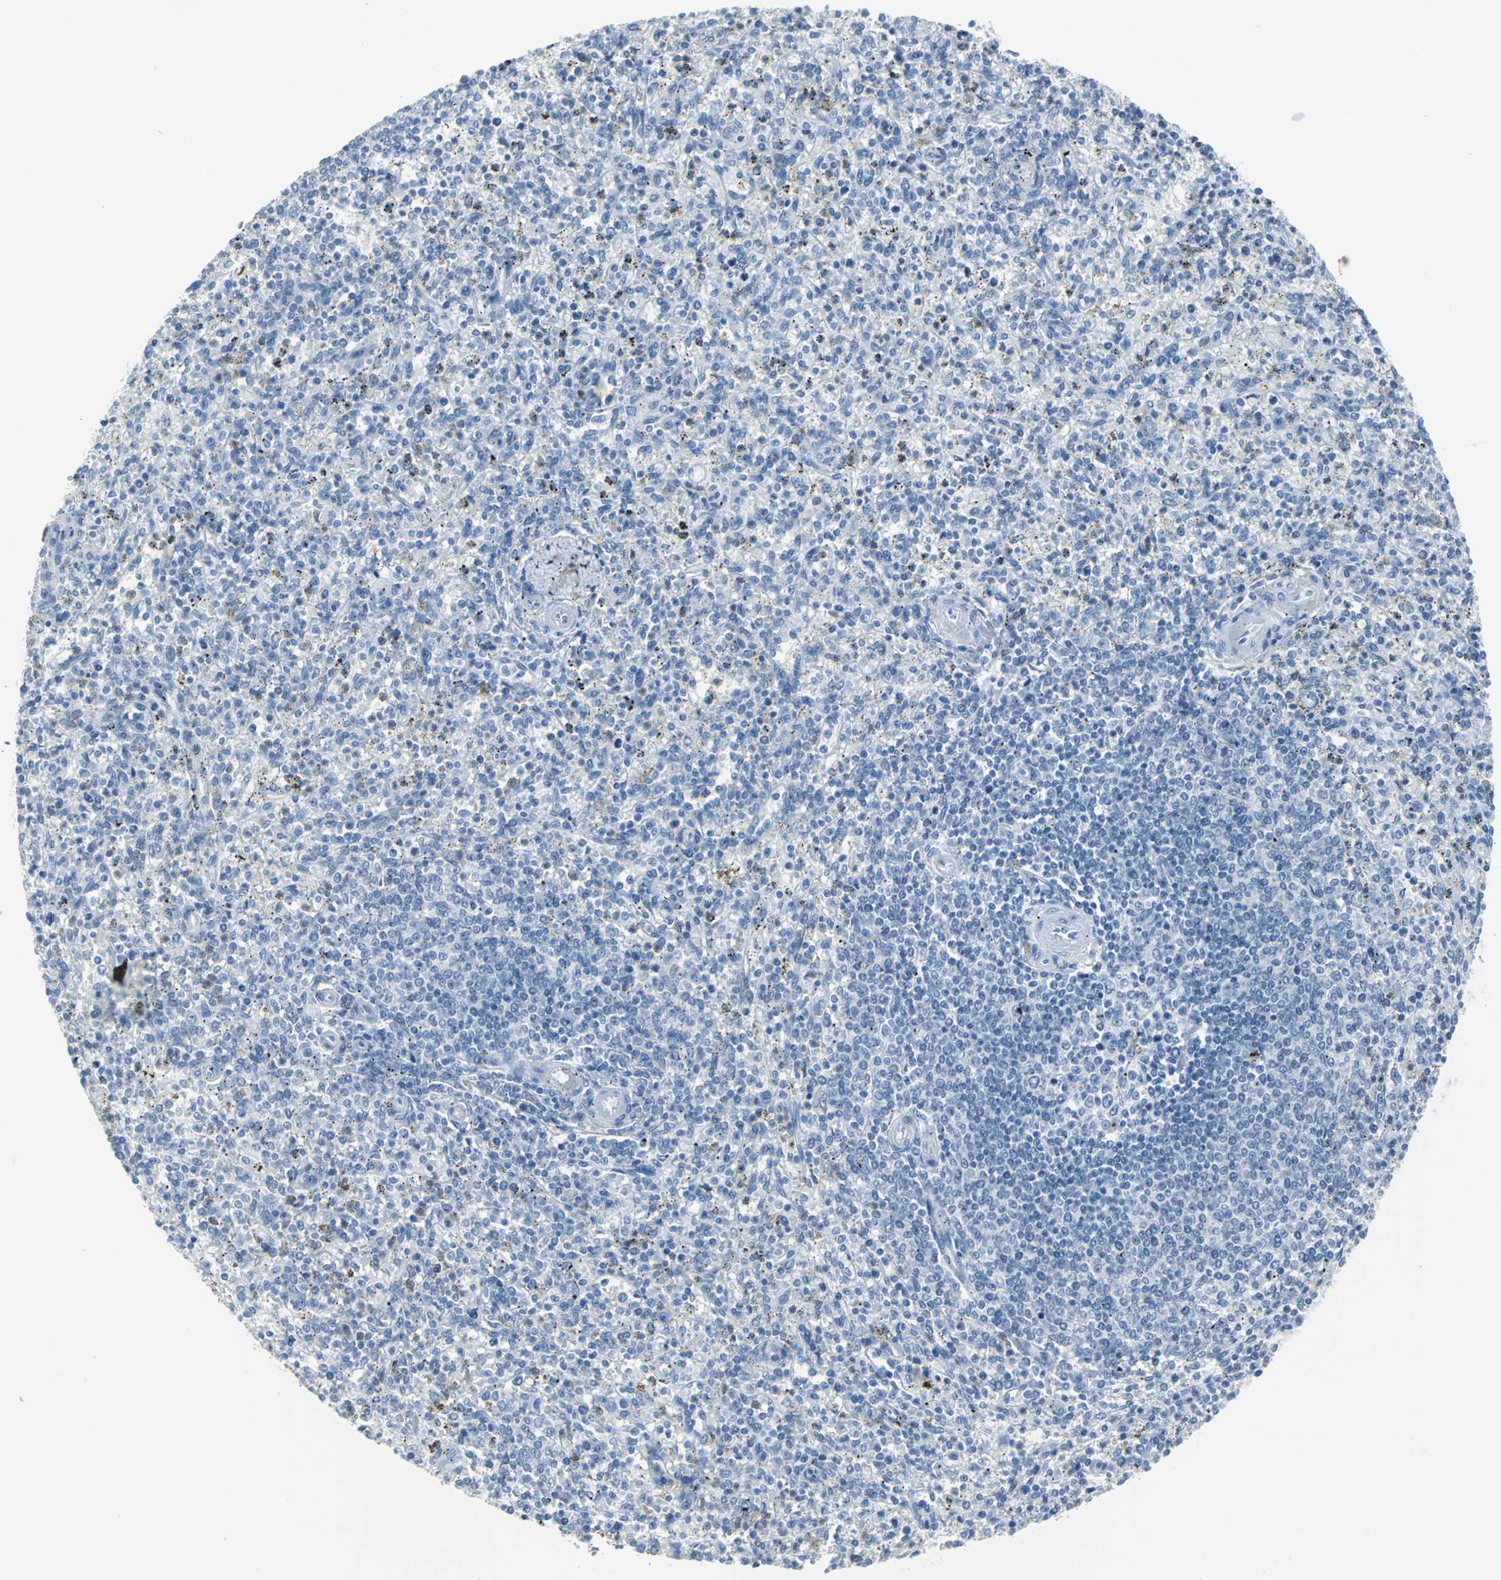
{"staining": {"intensity": "negative", "quantity": "none", "location": "none"}, "tissue": "spleen", "cell_type": "Cells in red pulp", "image_type": "normal", "snomed": [{"axis": "morphology", "description": "Normal tissue, NOS"}, {"axis": "topography", "description": "Spleen"}], "caption": "IHC of benign human spleen exhibits no positivity in cells in red pulp.", "gene": "DNAI2", "patient": {"sex": "male", "age": 72}}